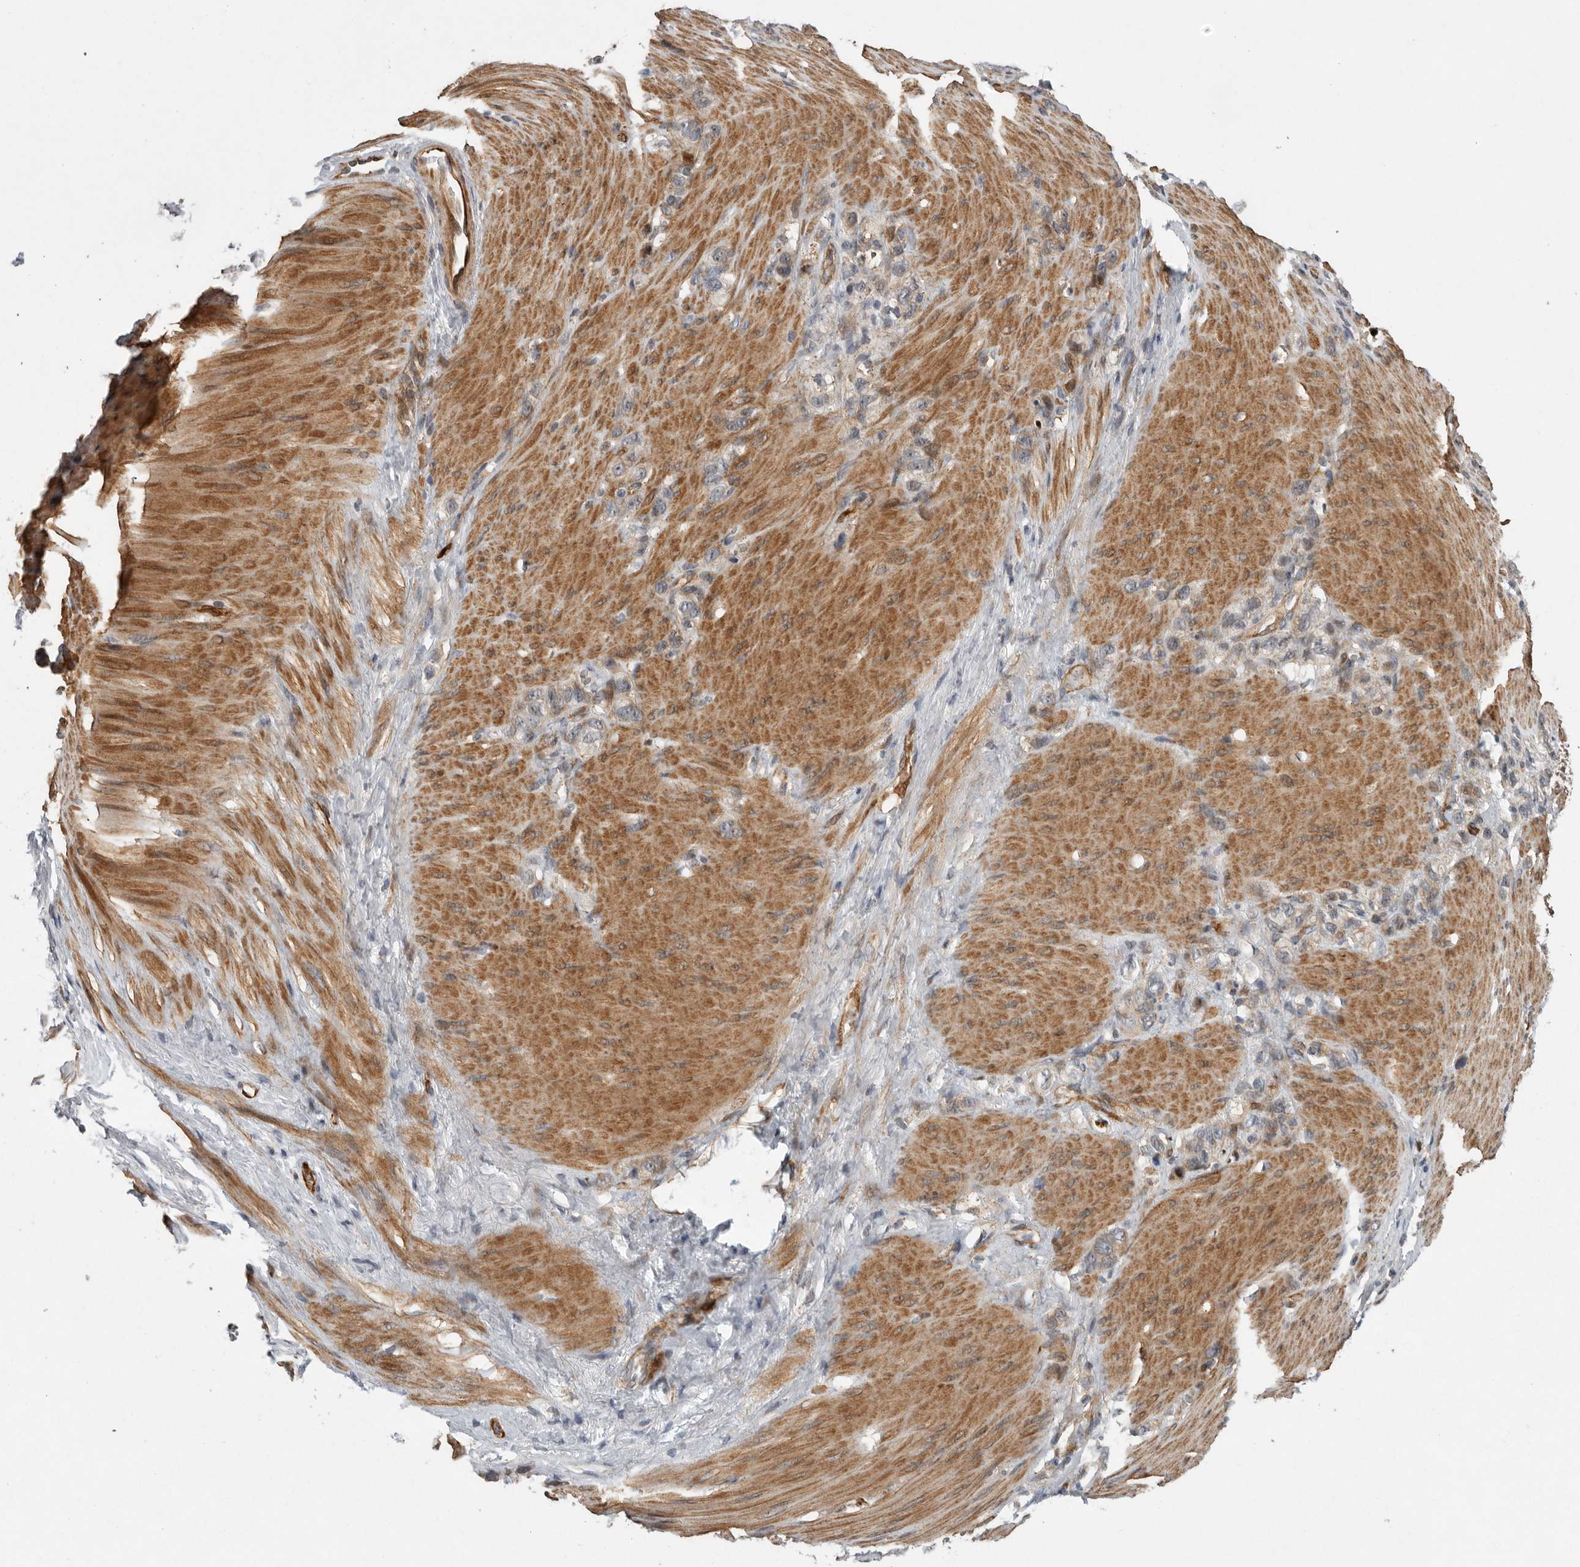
{"staining": {"intensity": "weak", "quantity": "25%-75%", "location": "cytoplasmic/membranous"}, "tissue": "stomach cancer", "cell_type": "Tumor cells", "image_type": "cancer", "snomed": [{"axis": "morphology", "description": "Normal tissue, NOS"}, {"axis": "morphology", "description": "Adenocarcinoma, NOS"}, {"axis": "morphology", "description": "Adenocarcinoma, High grade"}, {"axis": "topography", "description": "Stomach, upper"}, {"axis": "topography", "description": "Stomach"}], "caption": "Weak cytoplasmic/membranous positivity for a protein is appreciated in about 25%-75% of tumor cells of stomach cancer using immunohistochemistry.", "gene": "MPDZ", "patient": {"sex": "female", "age": 65}}